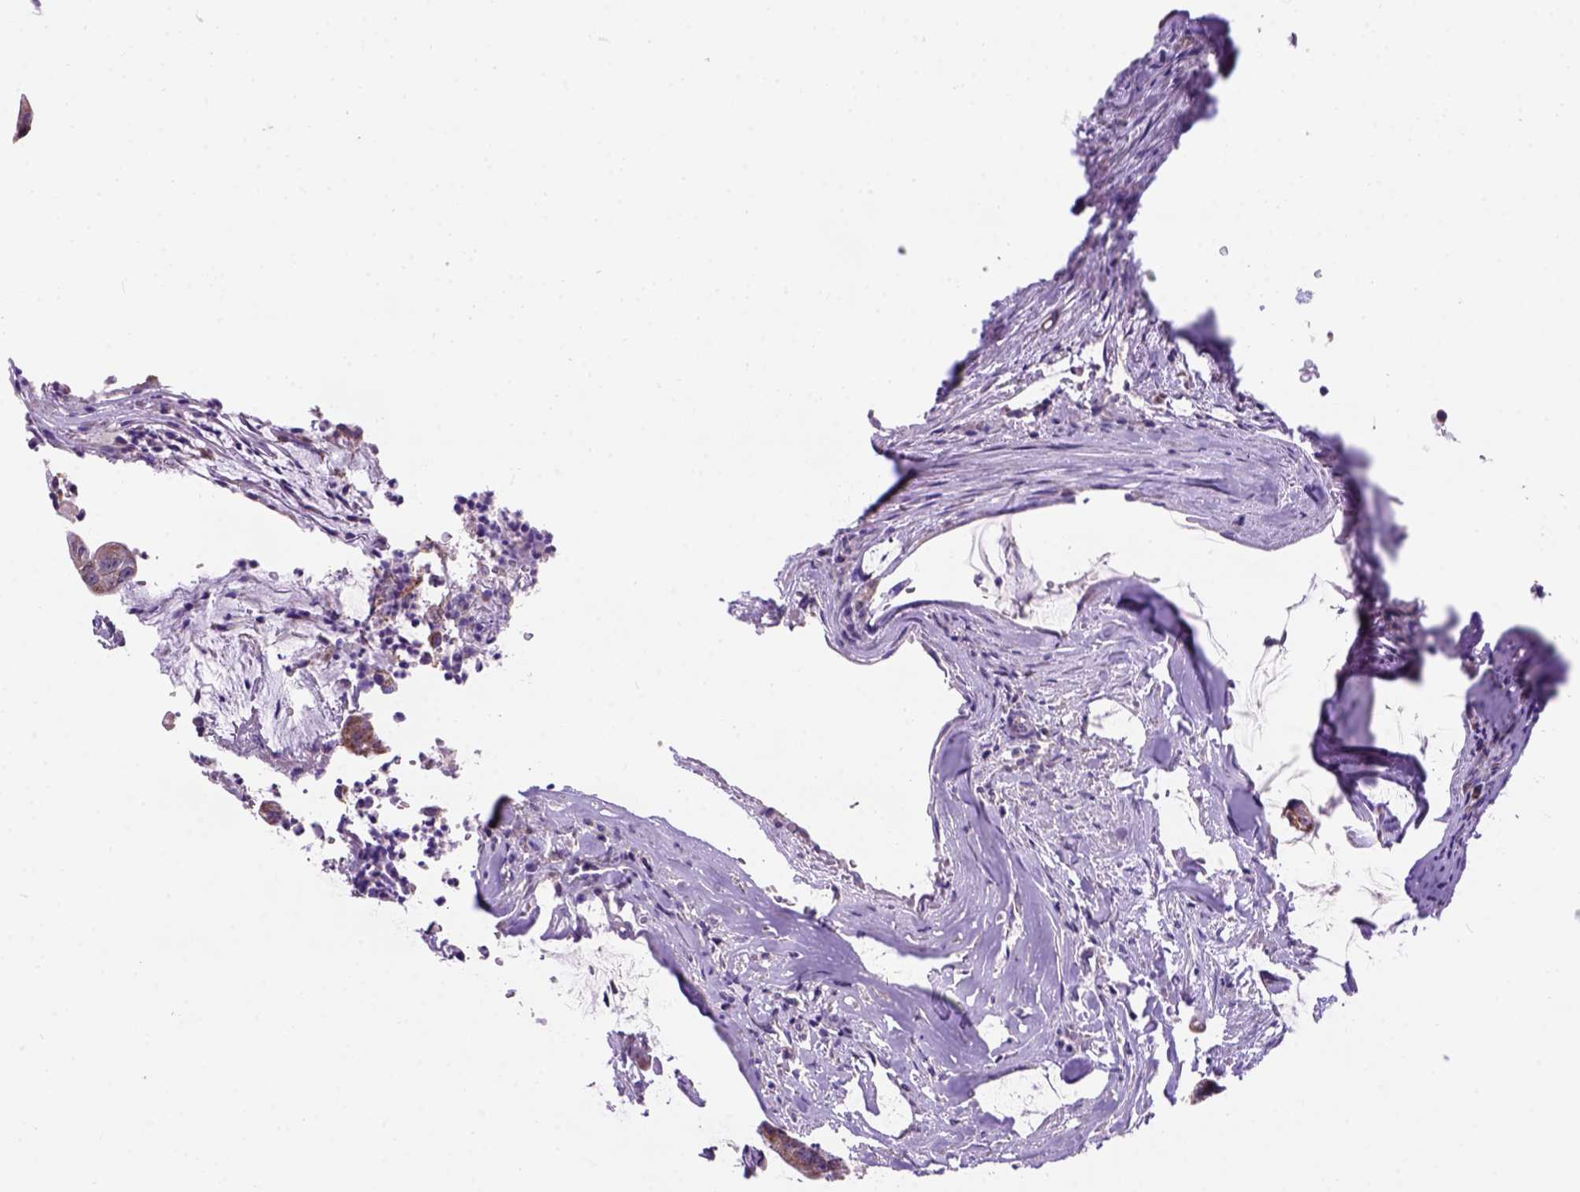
{"staining": {"intensity": "moderate", "quantity": ">75%", "location": "cytoplasmic/membranous"}, "tissue": "colorectal cancer", "cell_type": "Tumor cells", "image_type": "cancer", "snomed": [{"axis": "morphology", "description": "Adenocarcinoma, NOS"}, {"axis": "topography", "description": "Colon"}], "caption": "A medium amount of moderate cytoplasmic/membranous positivity is appreciated in approximately >75% of tumor cells in adenocarcinoma (colorectal) tissue. Immunohistochemistry (ihc) stains the protein of interest in brown and the nuclei are stained blue.", "gene": "L2HGDH", "patient": {"sex": "male", "age": 62}}